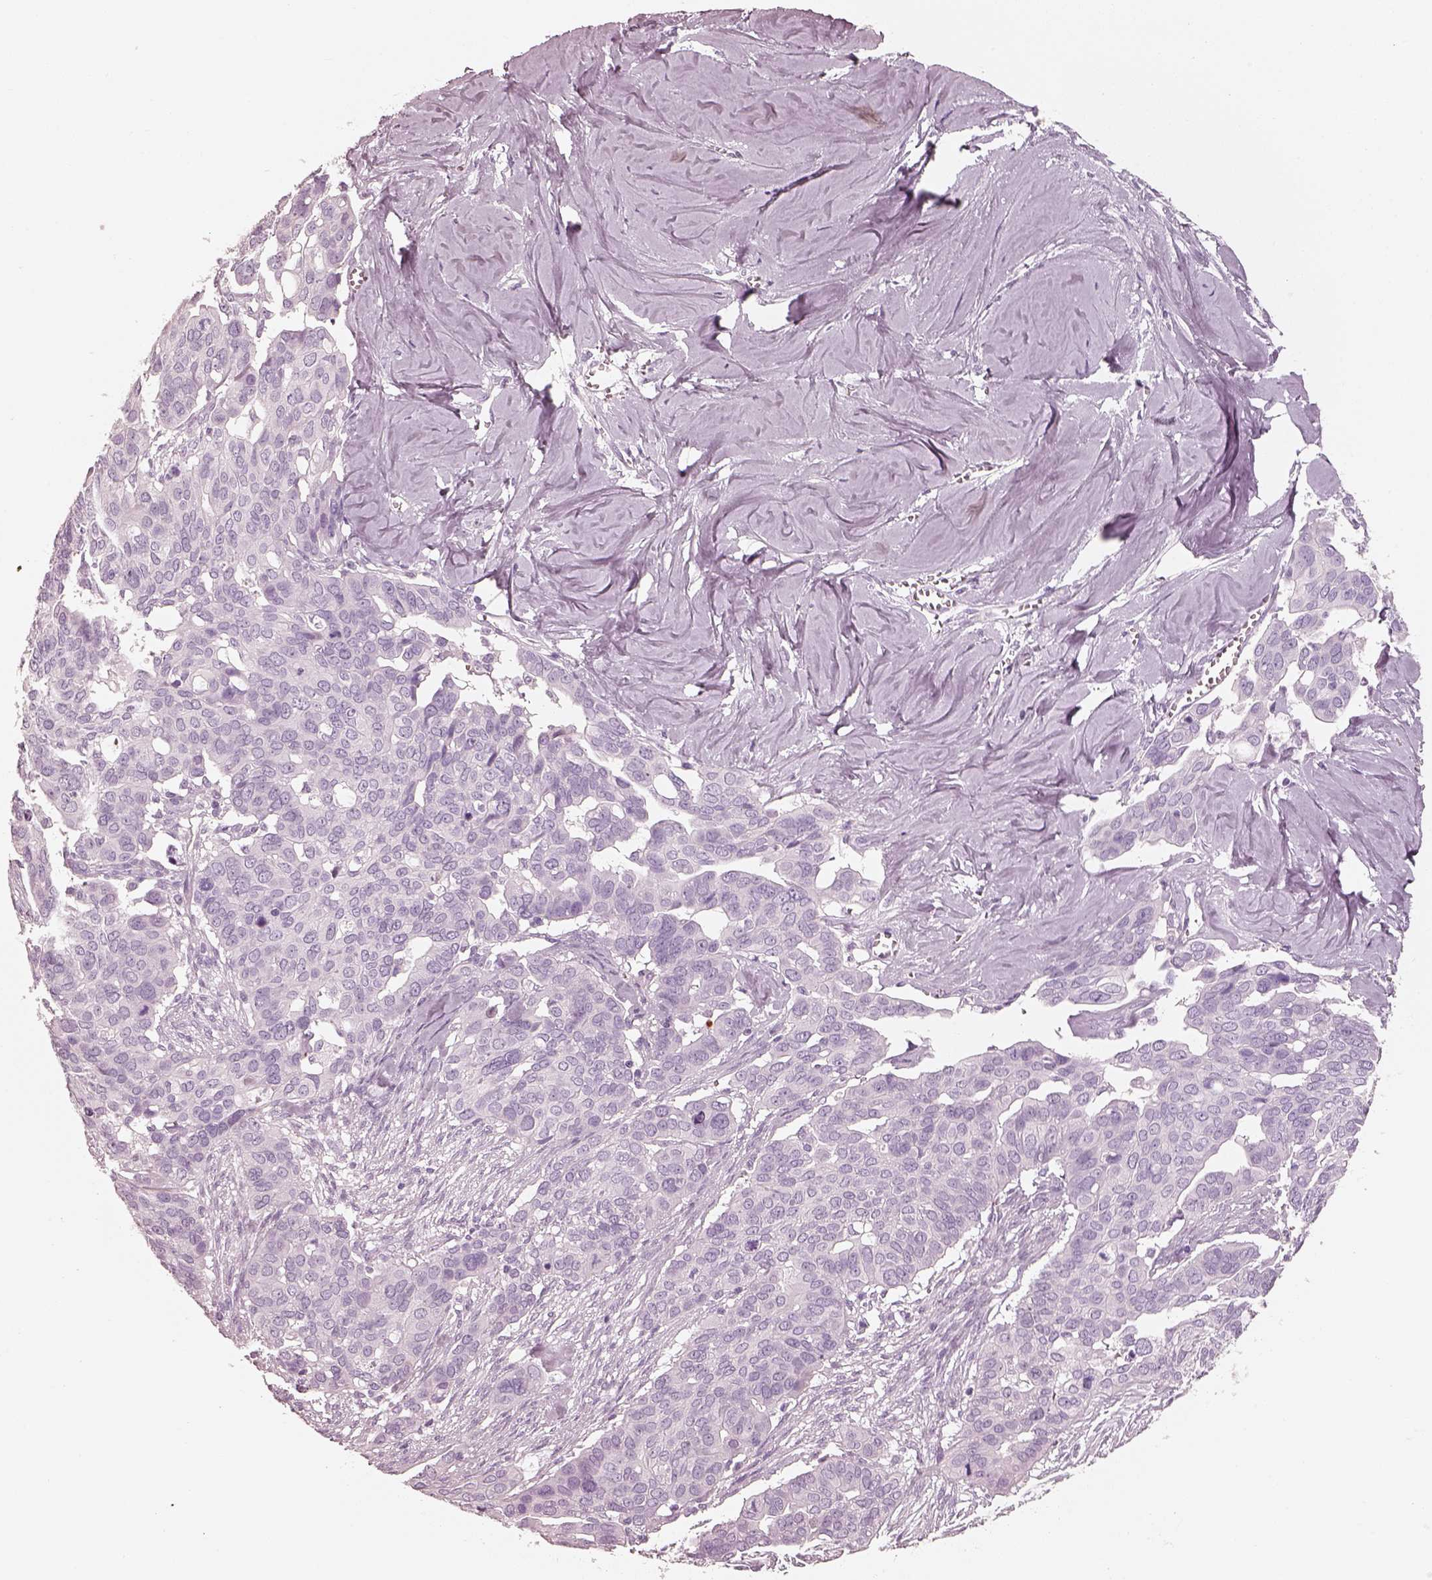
{"staining": {"intensity": "negative", "quantity": "none", "location": "none"}, "tissue": "ovarian cancer", "cell_type": "Tumor cells", "image_type": "cancer", "snomed": [{"axis": "morphology", "description": "Carcinoma, endometroid"}, {"axis": "topography", "description": "Ovary"}], "caption": "High power microscopy histopathology image of an IHC histopathology image of ovarian cancer, revealing no significant staining in tumor cells.", "gene": "R3HDML", "patient": {"sex": "female", "age": 78}}